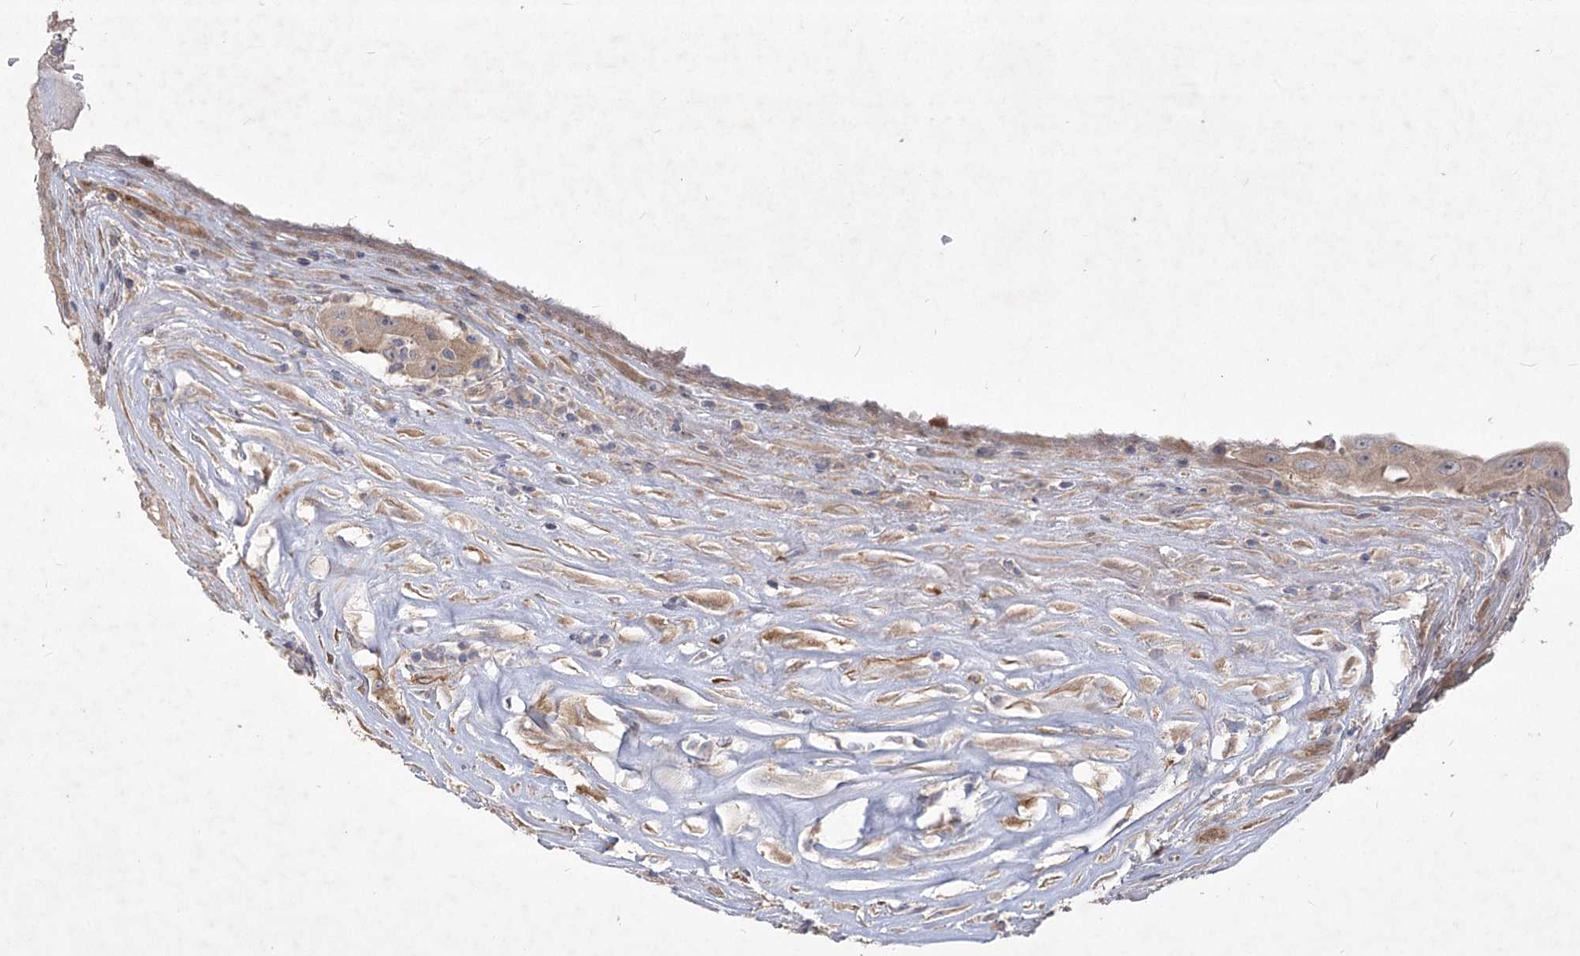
{"staining": {"intensity": "moderate", "quantity": ">75%", "location": "cytoplasmic/membranous"}, "tissue": "thyroid cancer", "cell_type": "Tumor cells", "image_type": "cancer", "snomed": [{"axis": "morphology", "description": "Papillary adenocarcinoma, NOS"}, {"axis": "topography", "description": "Thyroid gland"}], "caption": "IHC photomicrograph of neoplastic tissue: thyroid cancer stained using IHC displays medium levels of moderate protein expression localized specifically in the cytoplasmic/membranous of tumor cells, appearing as a cytoplasmic/membranous brown color.", "gene": "RIN2", "patient": {"sex": "male", "age": 77}}